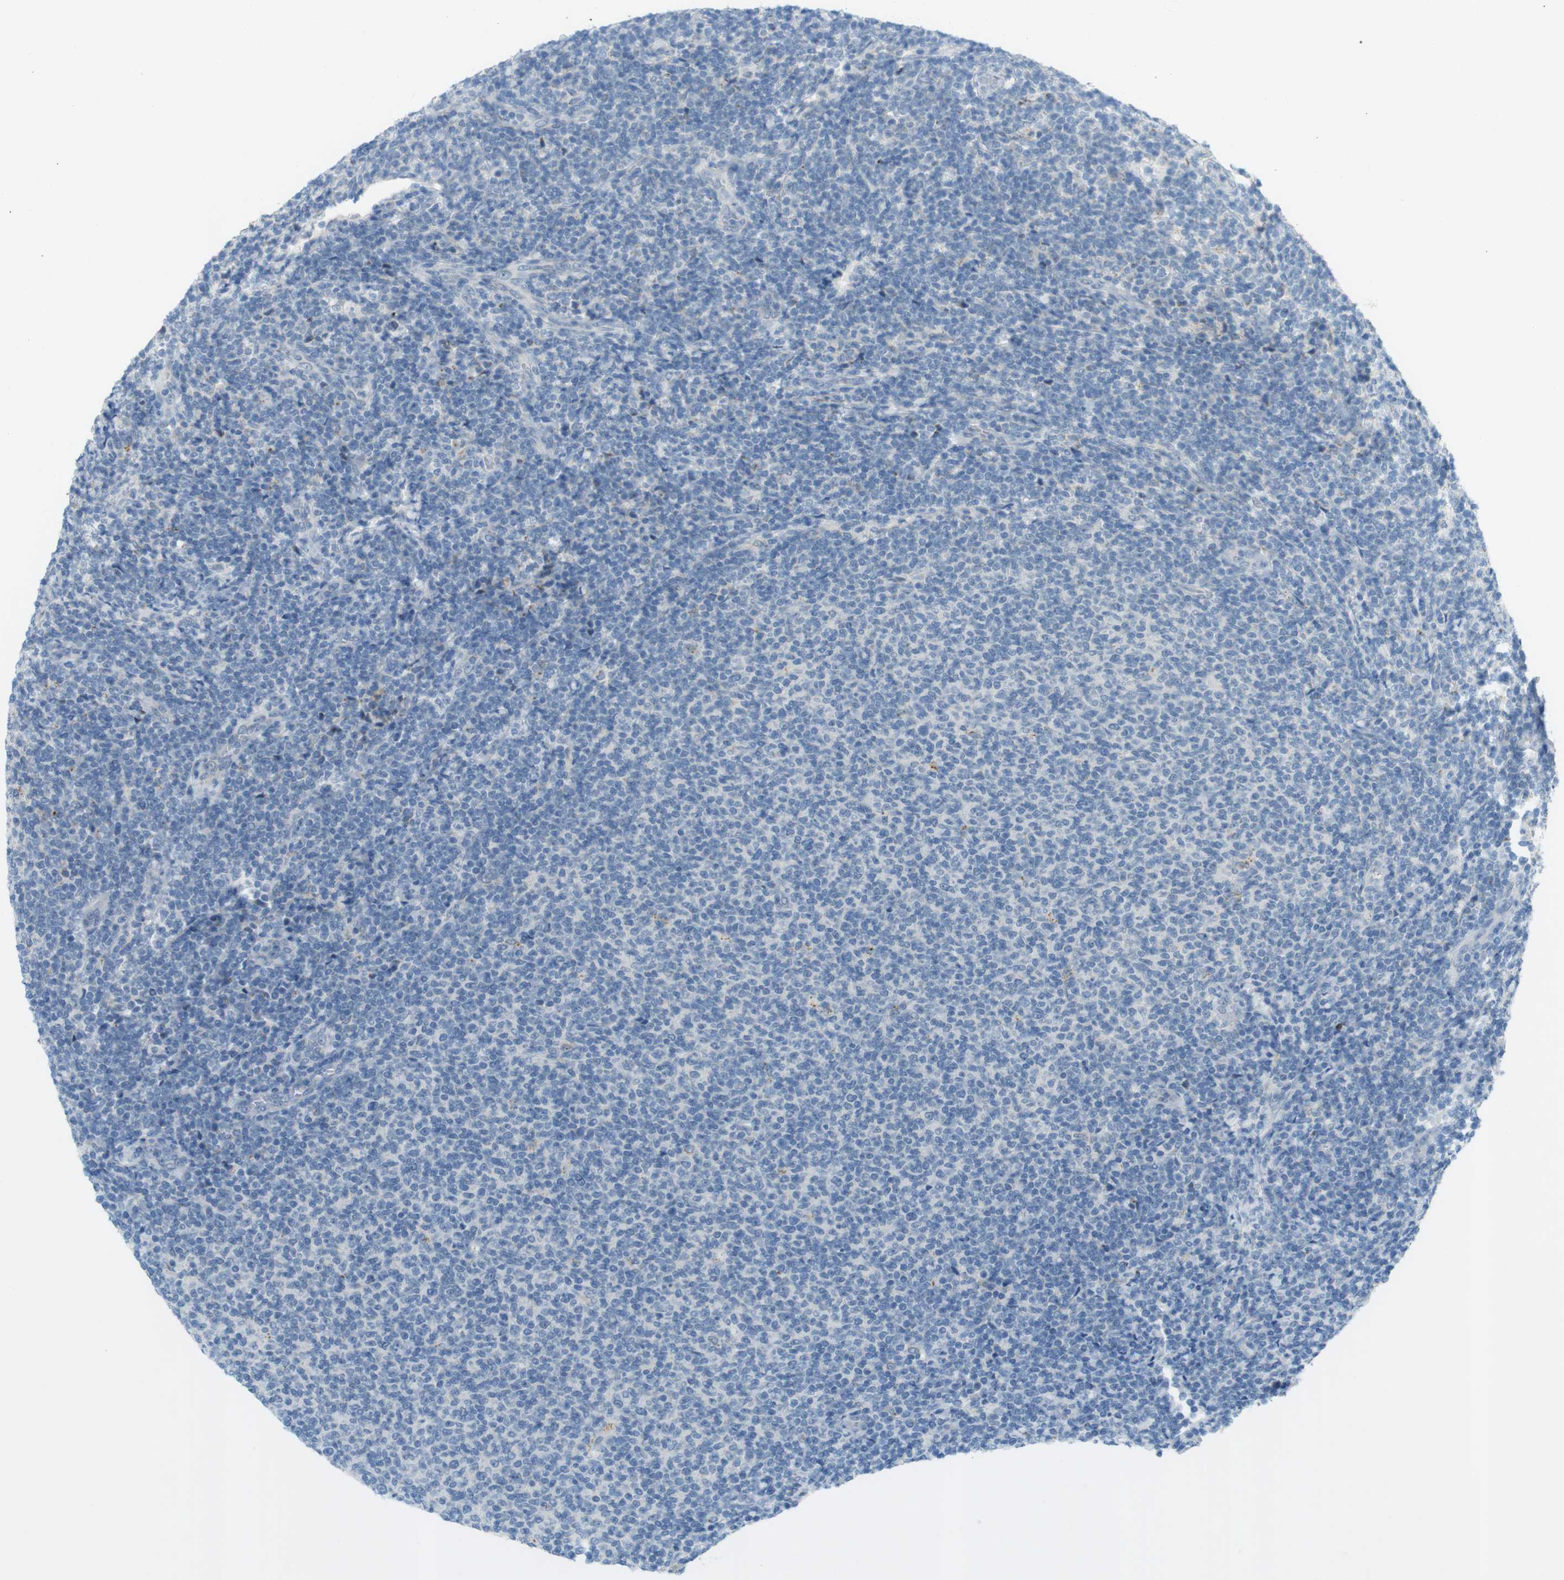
{"staining": {"intensity": "moderate", "quantity": "<25%", "location": "cytoplasmic/membranous"}, "tissue": "lymphoma", "cell_type": "Tumor cells", "image_type": "cancer", "snomed": [{"axis": "morphology", "description": "Malignant lymphoma, non-Hodgkin's type, Low grade"}, {"axis": "topography", "description": "Lymph node"}], "caption": "Protein expression by immunohistochemistry (IHC) exhibits moderate cytoplasmic/membranous expression in about <25% of tumor cells in low-grade malignant lymphoma, non-Hodgkin's type.", "gene": "UGT8", "patient": {"sex": "male", "age": 66}}